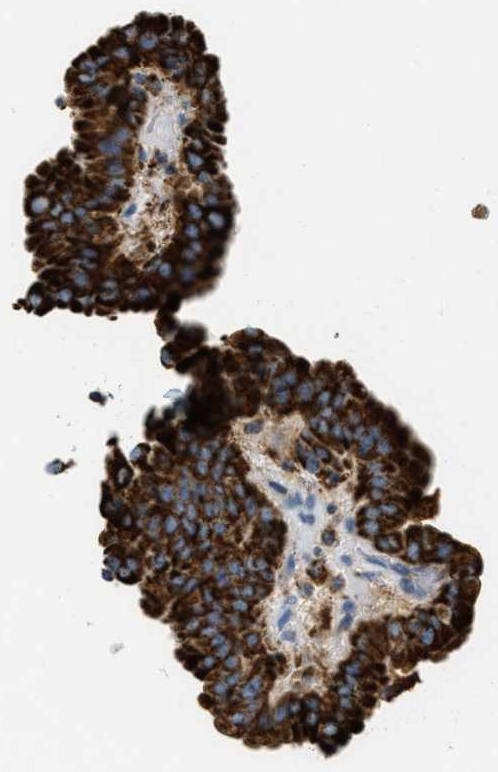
{"staining": {"intensity": "strong", "quantity": ">75%", "location": "cytoplasmic/membranous"}, "tissue": "thyroid cancer", "cell_type": "Tumor cells", "image_type": "cancer", "snomed": [{"axis": "morphology", "description": "Papillary adenocarcinoma, NOS"}, {"axis": "topography", "description": "Thyroid gland"}], "caption": "IHC of thyroid cancer (papillary adenocarcinoma) demonstrates high levels of strong cytoplasmic/membranous positivity in about >75% of tumor cells.", "gene": "HLCS", "patient": {"sex": "male", "age": 33}}